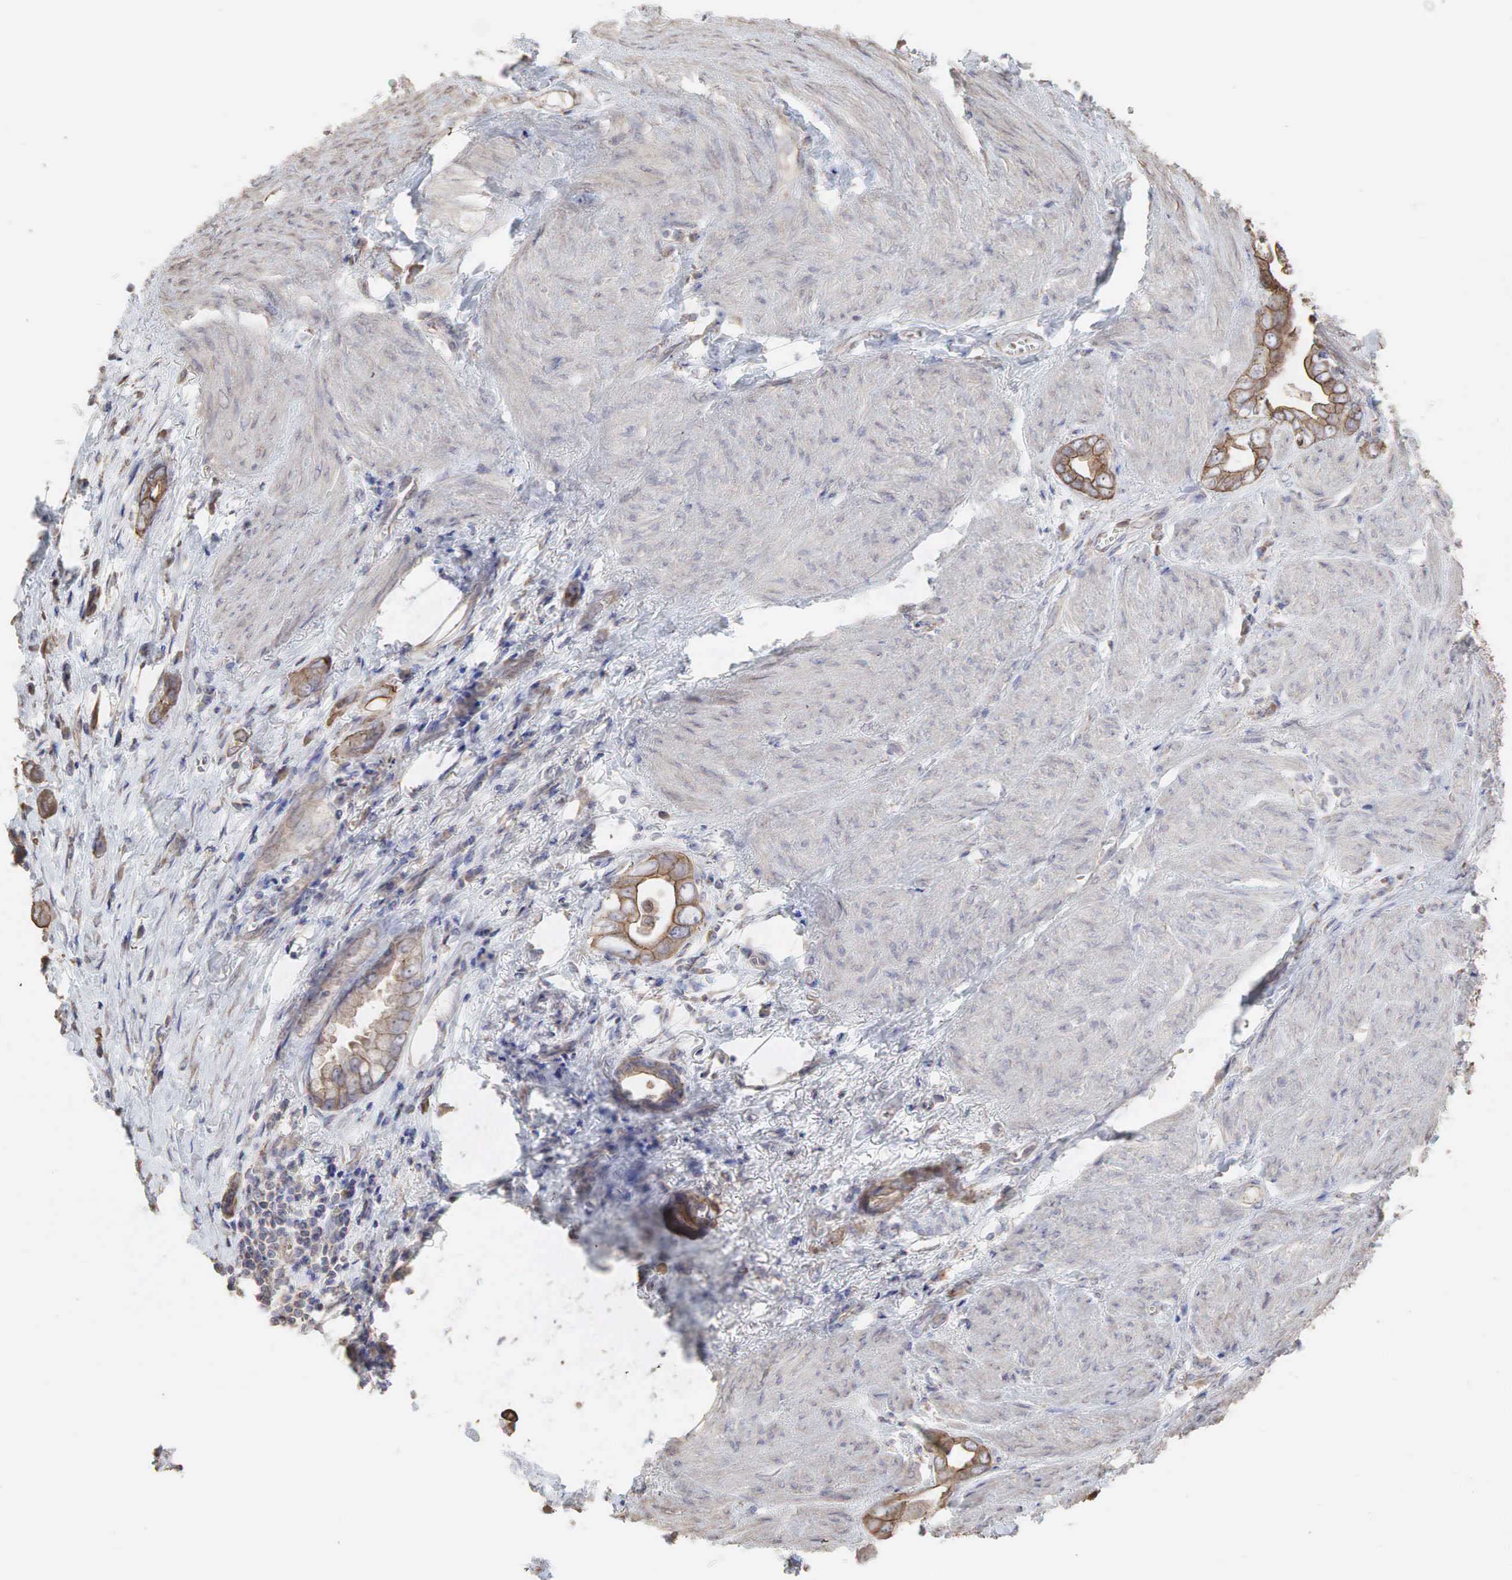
{"staining": {"intensity": "moderate", "quantity": ">75%", "location": "cytoplasmic/membranous"}, "tissue": "stomach cancer", "cell_type": "Tumor cells", "image_type": "cancer", "snomed": [{"axis": "morphology", "description": "Adenocarcinoma, NOS"}, {"axis": "topography", "description": "Stomach"}], "caption": "This histopathology image displays adenocarcinoma (stomach) stained with IHC to label a protein in brown. The cytoplasmic/membranous of tumor cells show moderate positivity for the protein. Nuclei are counter-stained blue.", "gene": "PABPC5", "patient": {"sex": "male", "age": 78}}